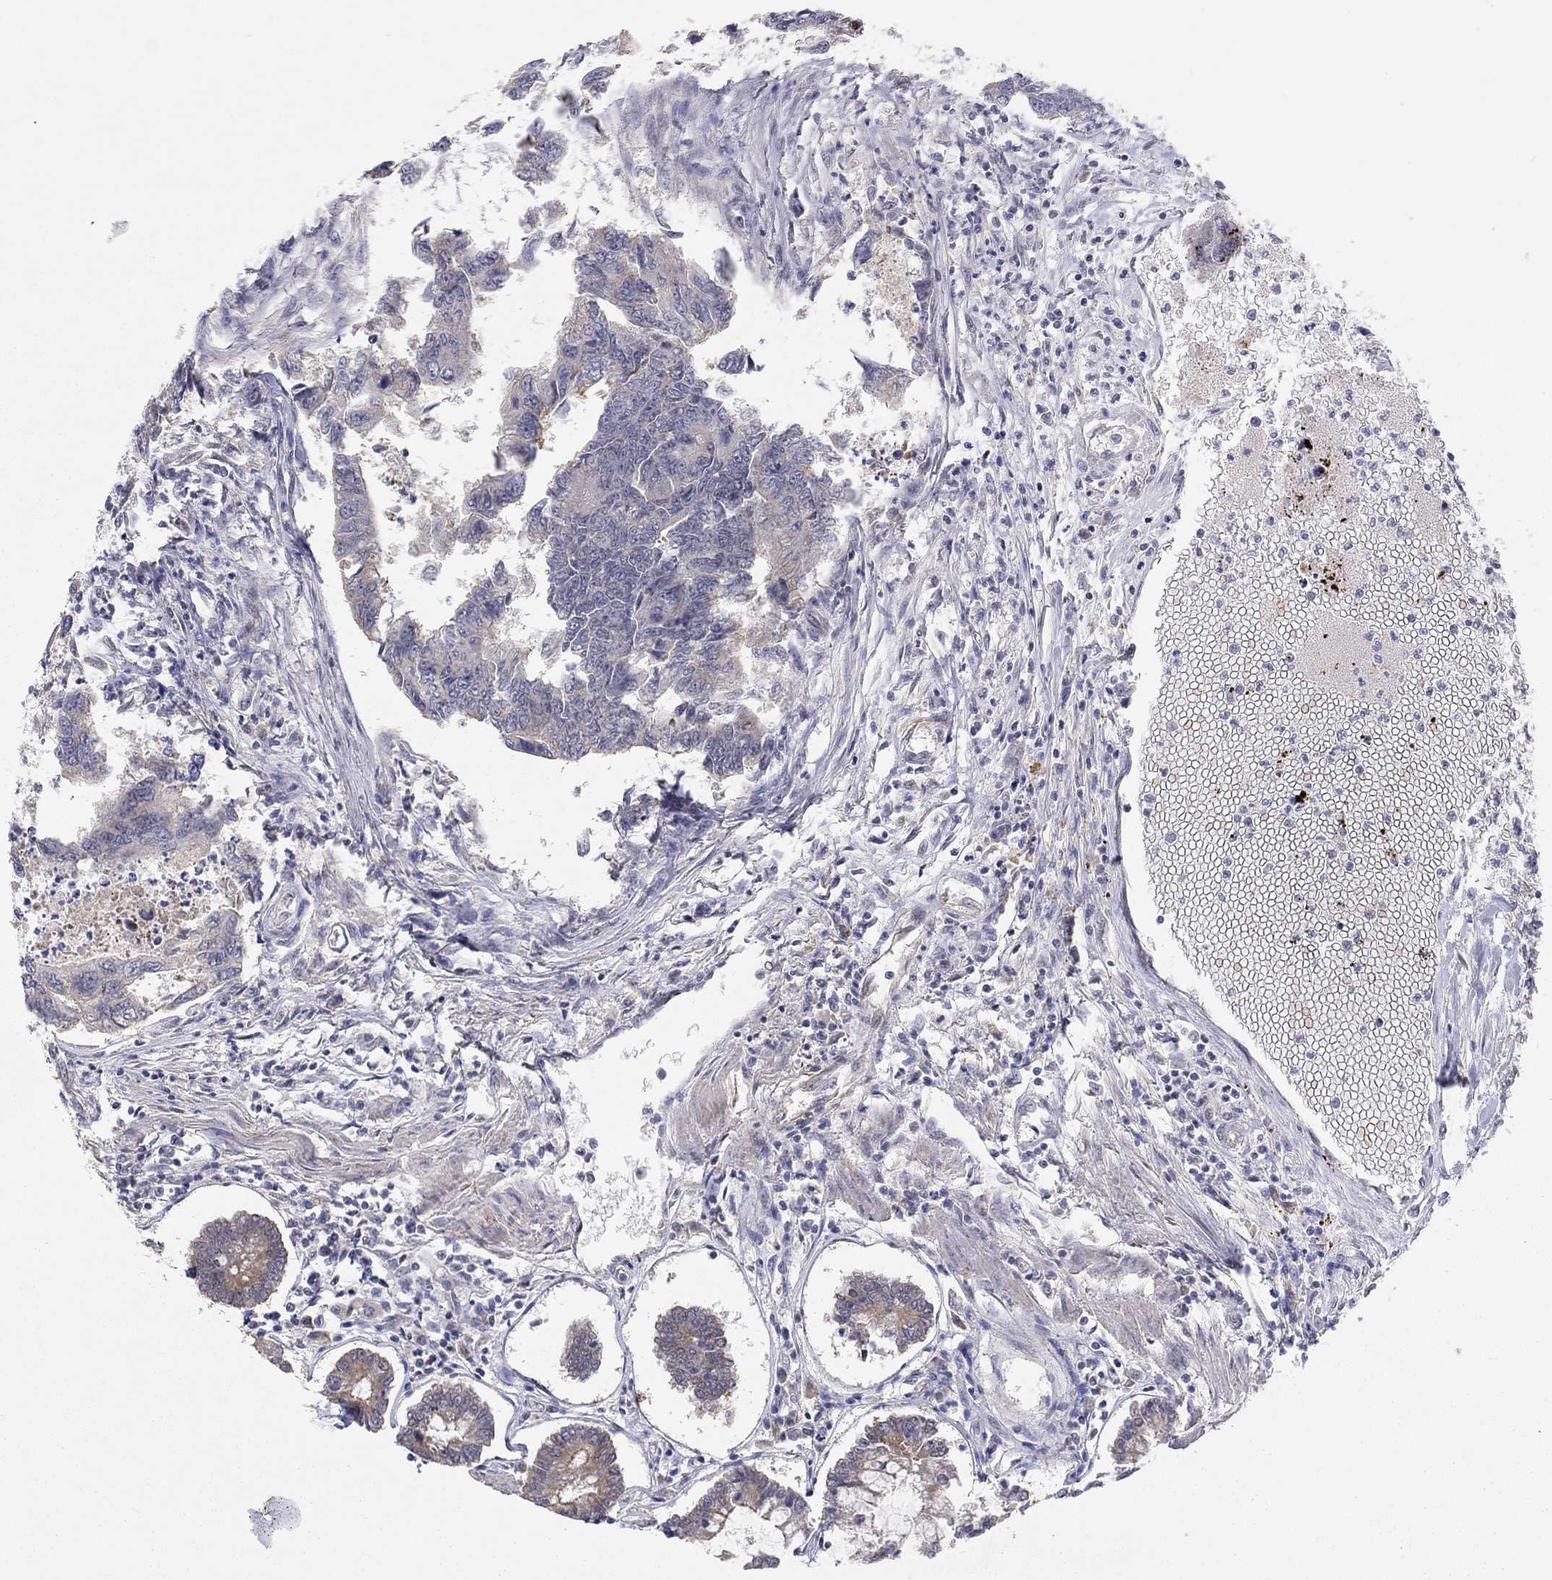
{"staining": {"intensity": "weak", "quantity": "<25%", "location": "cytoplasmic/membranous"}, "tissue": "colorectal cancer", "cell_type": "Tumor cells", "image_type": "cancer", "snomed": [{"axis": "morphology", "description": "Adenocarcinoma, NOS"}, {"axis": "topography", "description": "Colon"}], "caption": "Tumor cells are negative for brown protein staining in colorectal cancer. The staining is performed using DAB brown chromogen with nuclei counter-stained in using hematoxylin.", "gene": "CRACDL", "patient": {"sex": "female", "age": 65}}